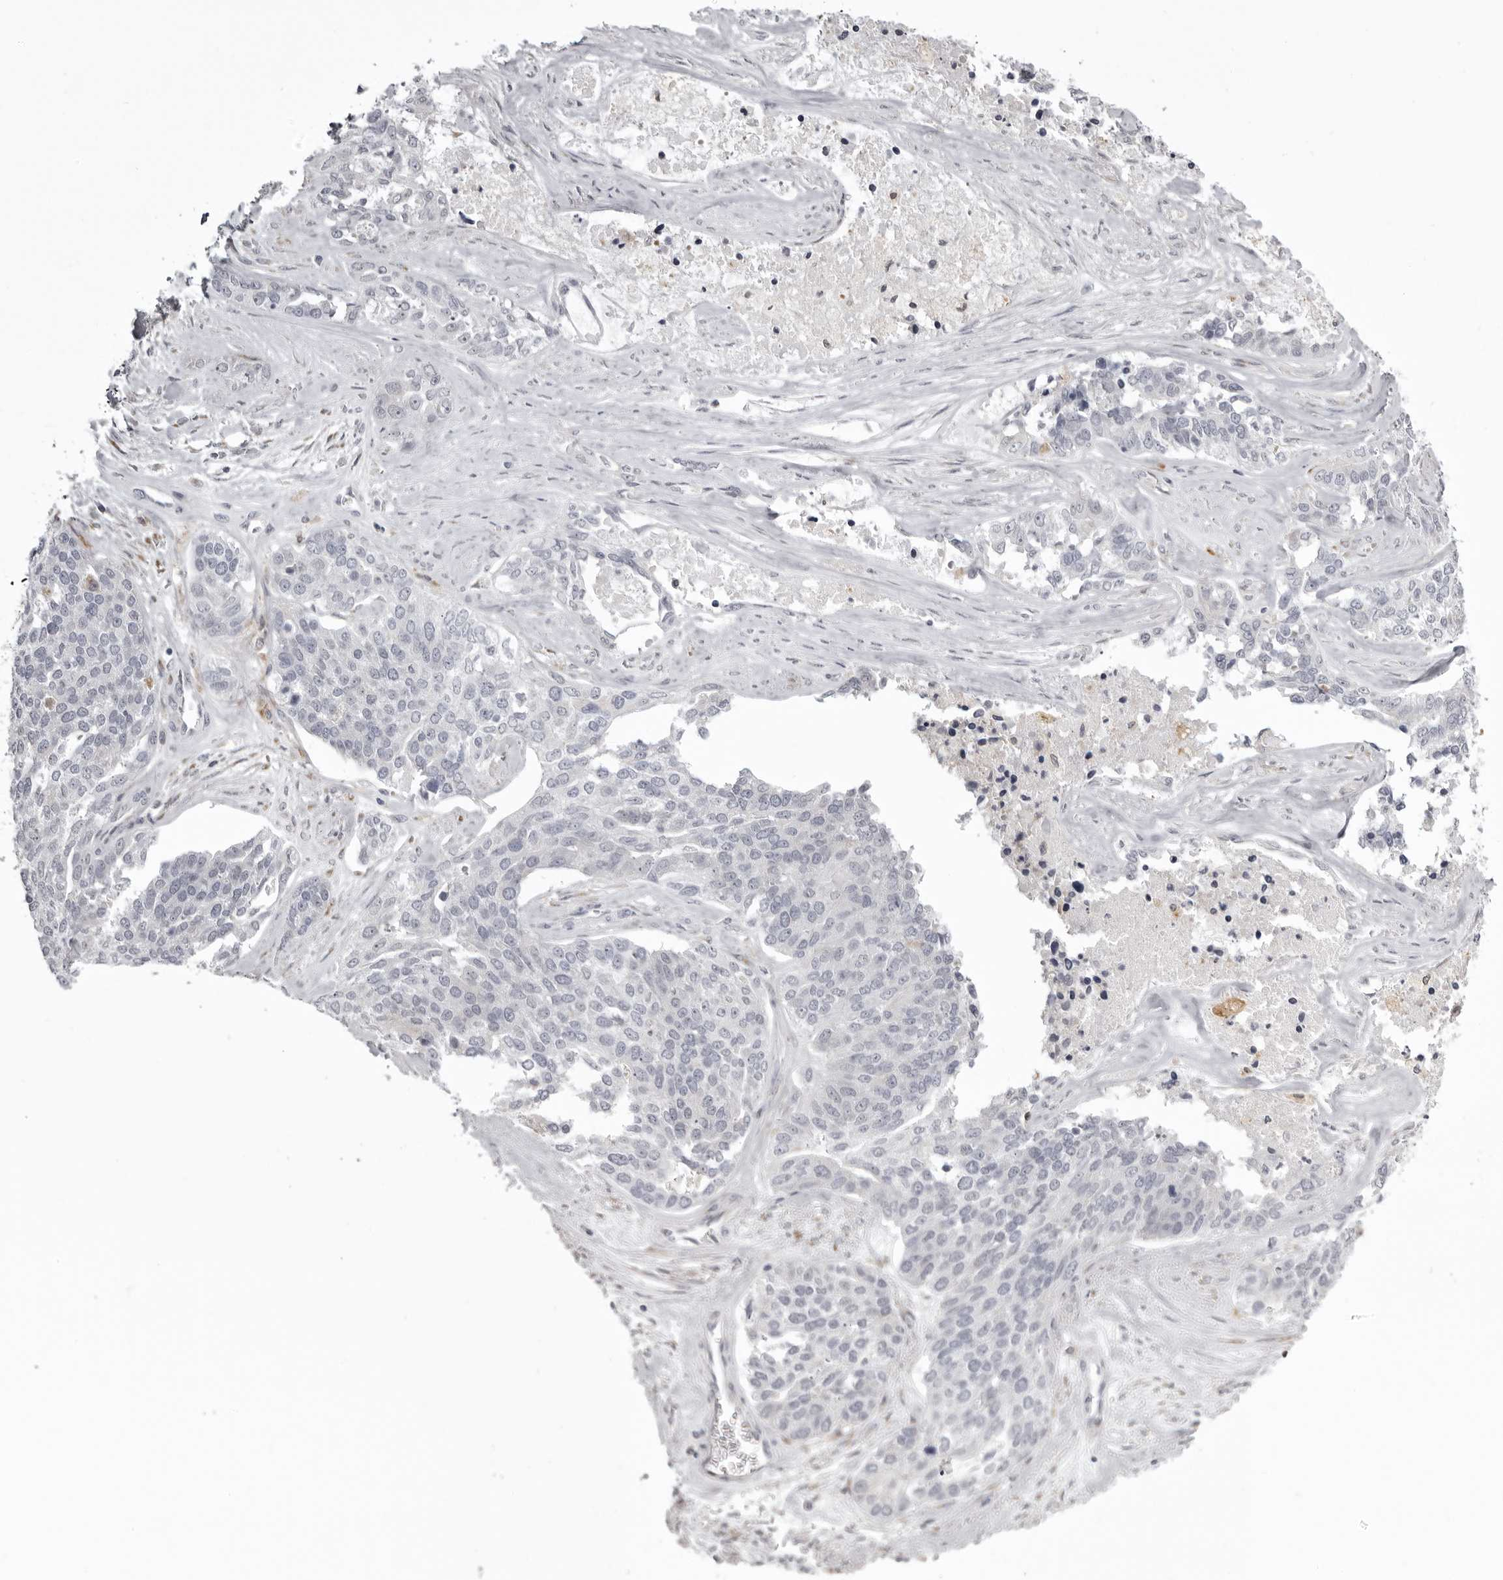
{"staining": {"intensity": "negative", "quantity": "none", "location": "none"}, "tissue": "ovarian cancer", "cell_type": "Tumor cells", "image_type": "cancer", "snomed": [{"axis": "morphology", "description": "Cystadenocarcinoma, serous, NOS"}, {"axis": "topography", "description": "Ovary"}], "caption": "Image shows no significant protein staining in tumor cells of ovarian cancer.", "gene": "NCEH1", "patient": {"sex": "female", "age": 44}}